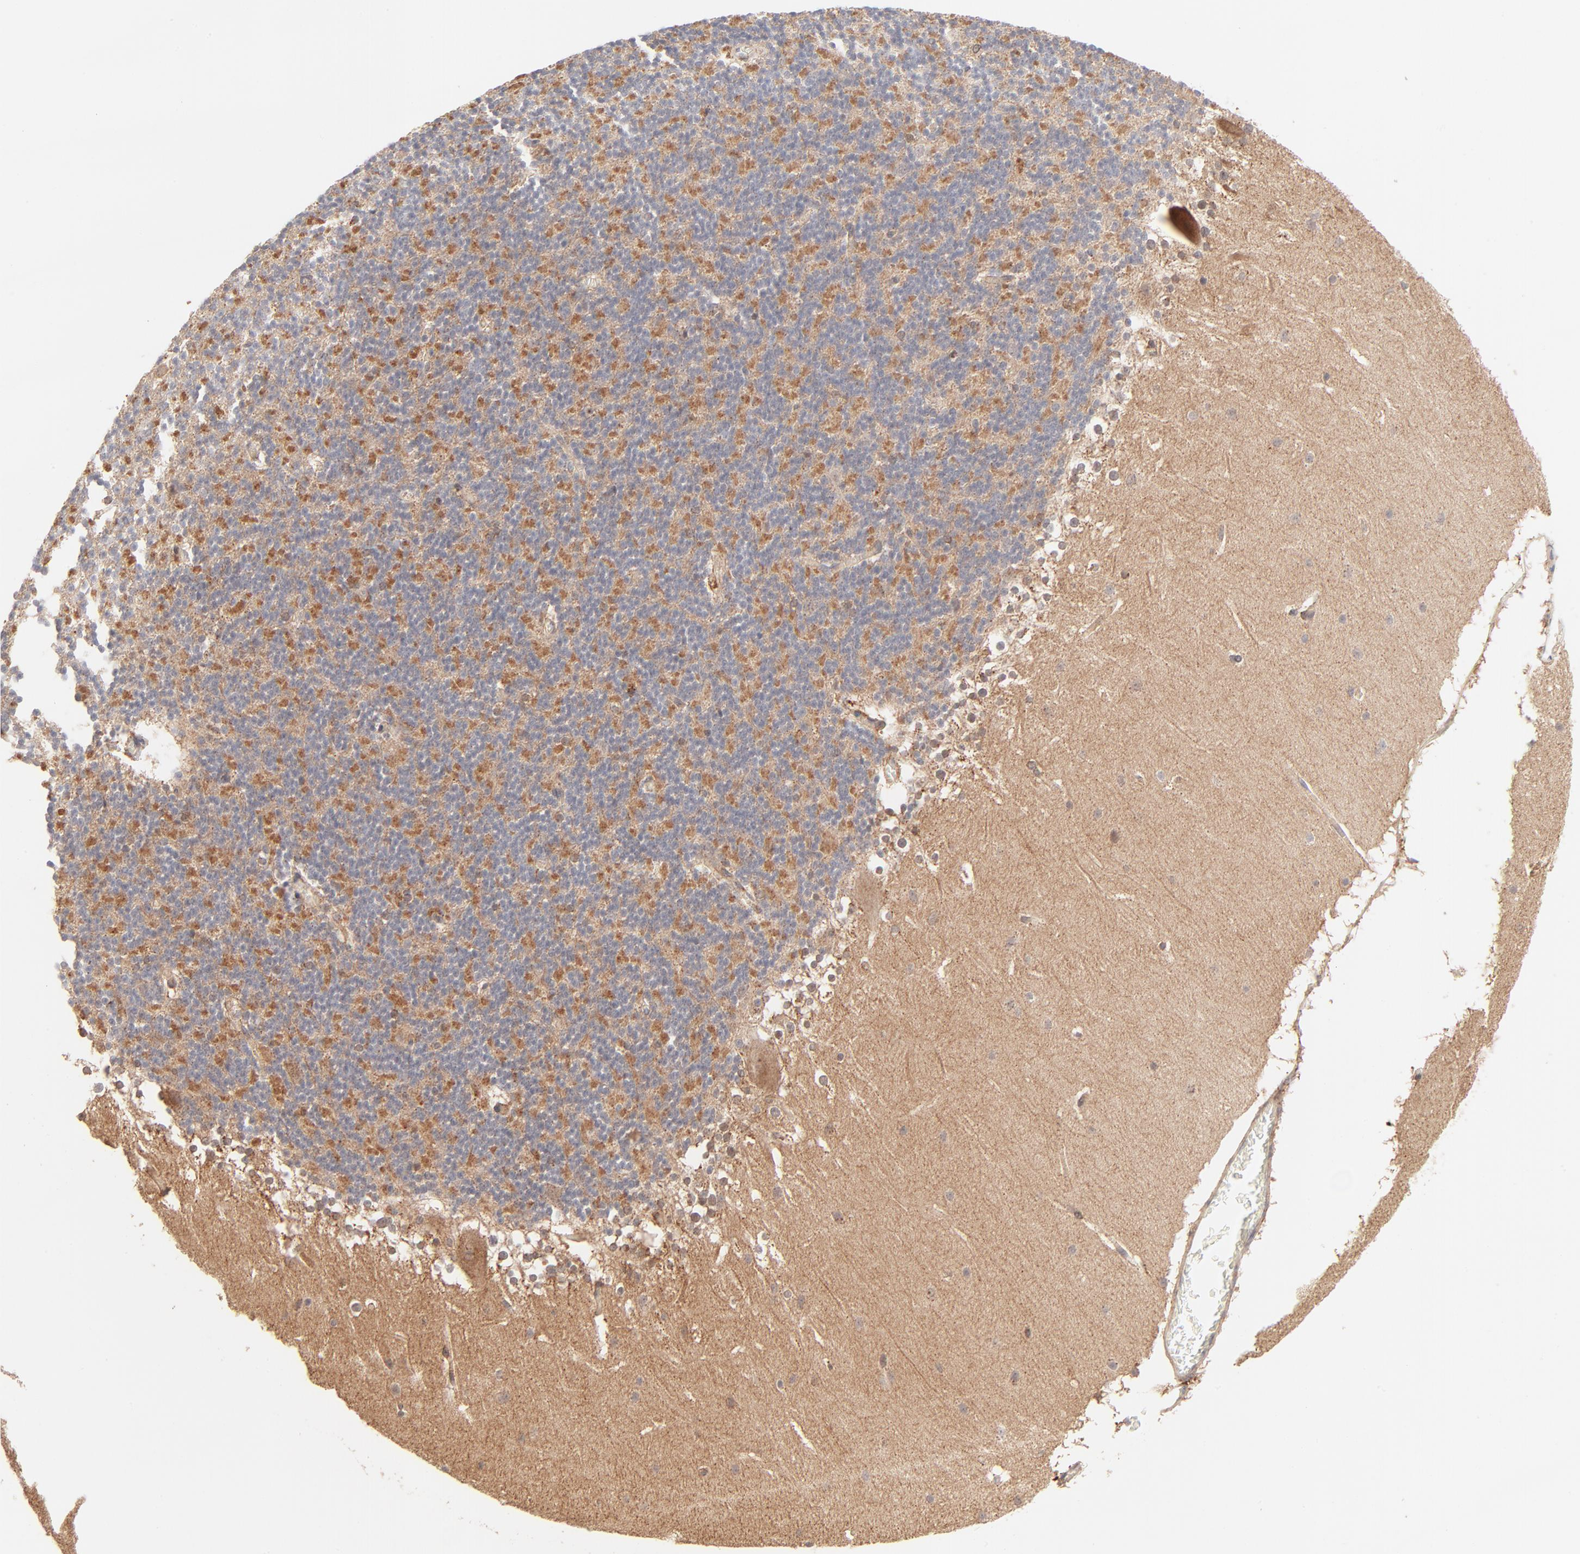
{"staining": {"intensity": "negative", "quantity": "none", "location": "none"}, "tissue": "cerebellum", "cell_type": "Cells in granular layer", "image_type": "normal", "snomed": [{"axis": "morphology", "description": "Normal tissue, NOS"}, {"axis": "topography", "description": "Cerebellum"}], "caption": "A high-resolution micrograph shows immunohistochemistry staining of benign cerebellum, which demonstrates no significant positivity in cells in granular layer.", "gene": "CSPG4", "patient": {"sex": "female", "age": 19}}